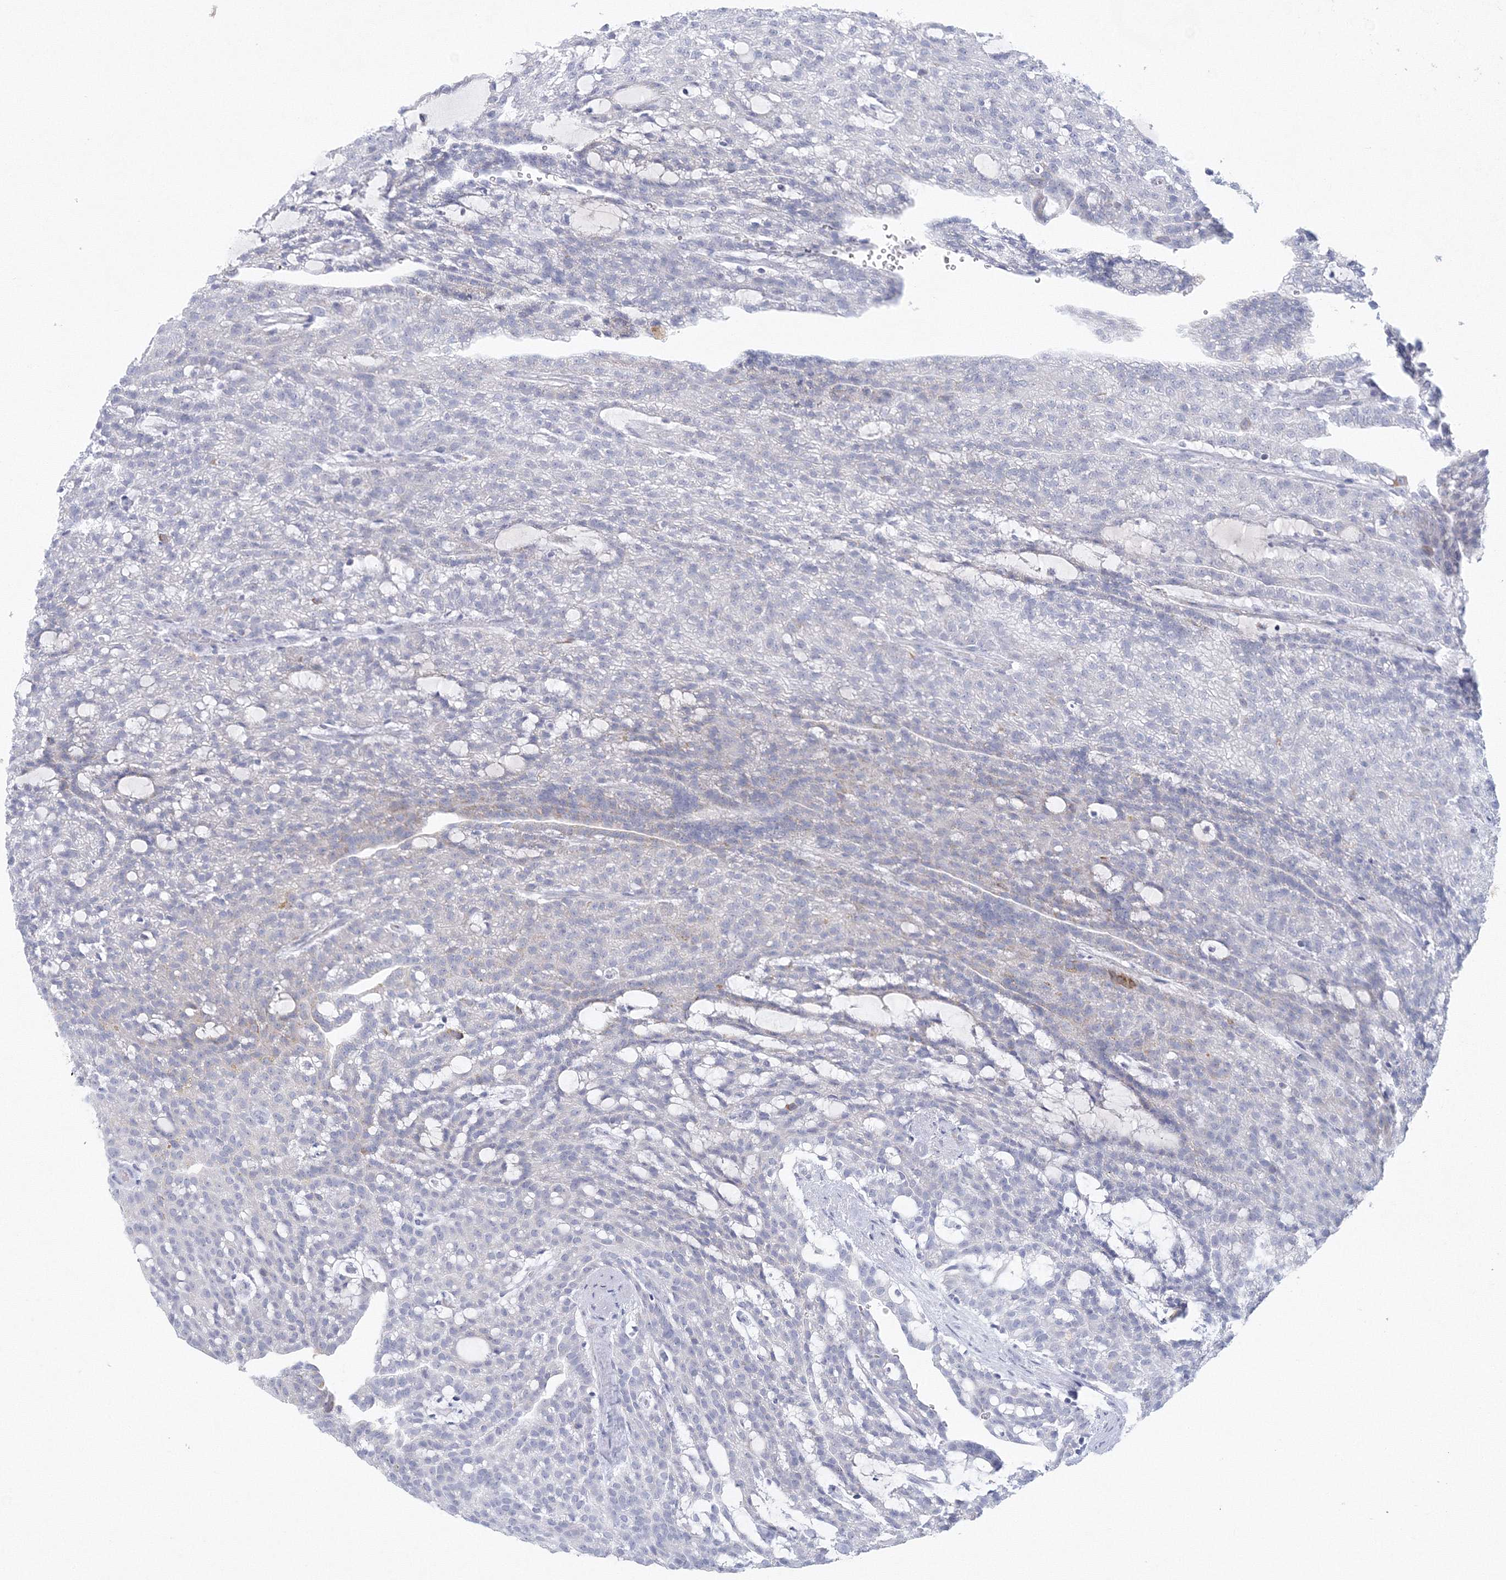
{"staining": {"intensity": "negative", "quantity": "none", "location": "none"}, "tissue": "renal cancer", "cell_type": "Tumor cells", "image_type": "cancer", "snomed": [{"axis": "morphology", "description": "Adenocarcinoma, NOS"}, {"axis": "topography", "description": "Kidney"}], "caption": "A histopathology image of renal cancer stained for a protein demonstrates no brown staining in tumor cells.", "gene": "NIPAL1", "patient": {"sex": "male", "age": 63}}